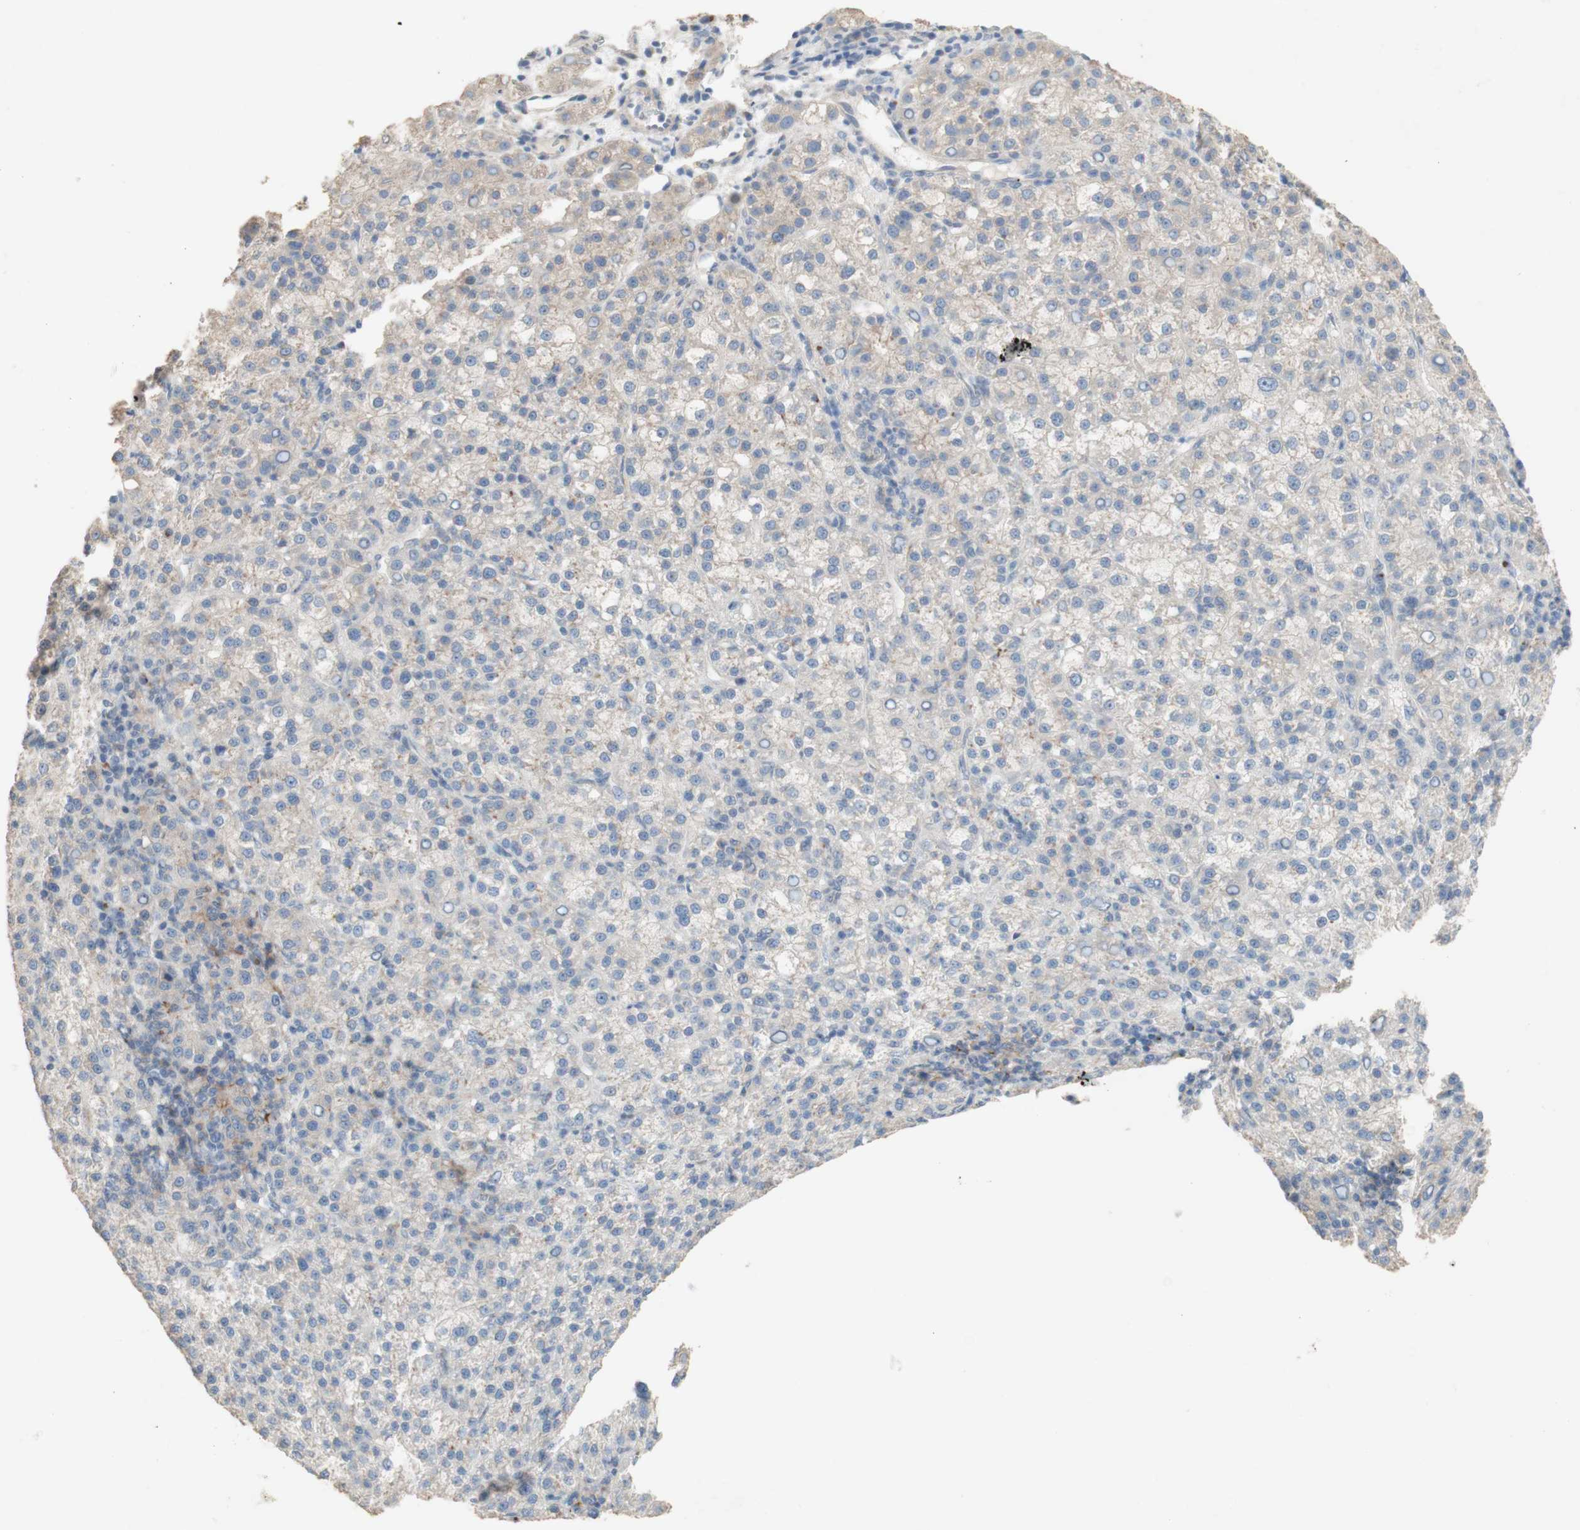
{"staining": {"intensity": "negative", "quantity": "none", "location": "none"}, "tissue": "liver cancer", "cell_type": "Tumor cells", "image_type": "cancer", "snomed": [{"axis": "morphology", "description": "Carcinoma, Hepatocellular, NOS"}, {"axis": "topography", "description": "Liver"}], "caption": "This image is of hepatocellular carcinoma (liver) stained with immunohistochemistry (IHC) to label a protein in brown with the nuclei are counter-stained blue. There is no staining in tumor cells. The staining is performed using DAB (3,3'-diaminobenzidine) brown chromogen with nuclei counter-stained in using hematoxylin.", "gene": "MANEA", "patient": {"sex": "female", "age": 58}}